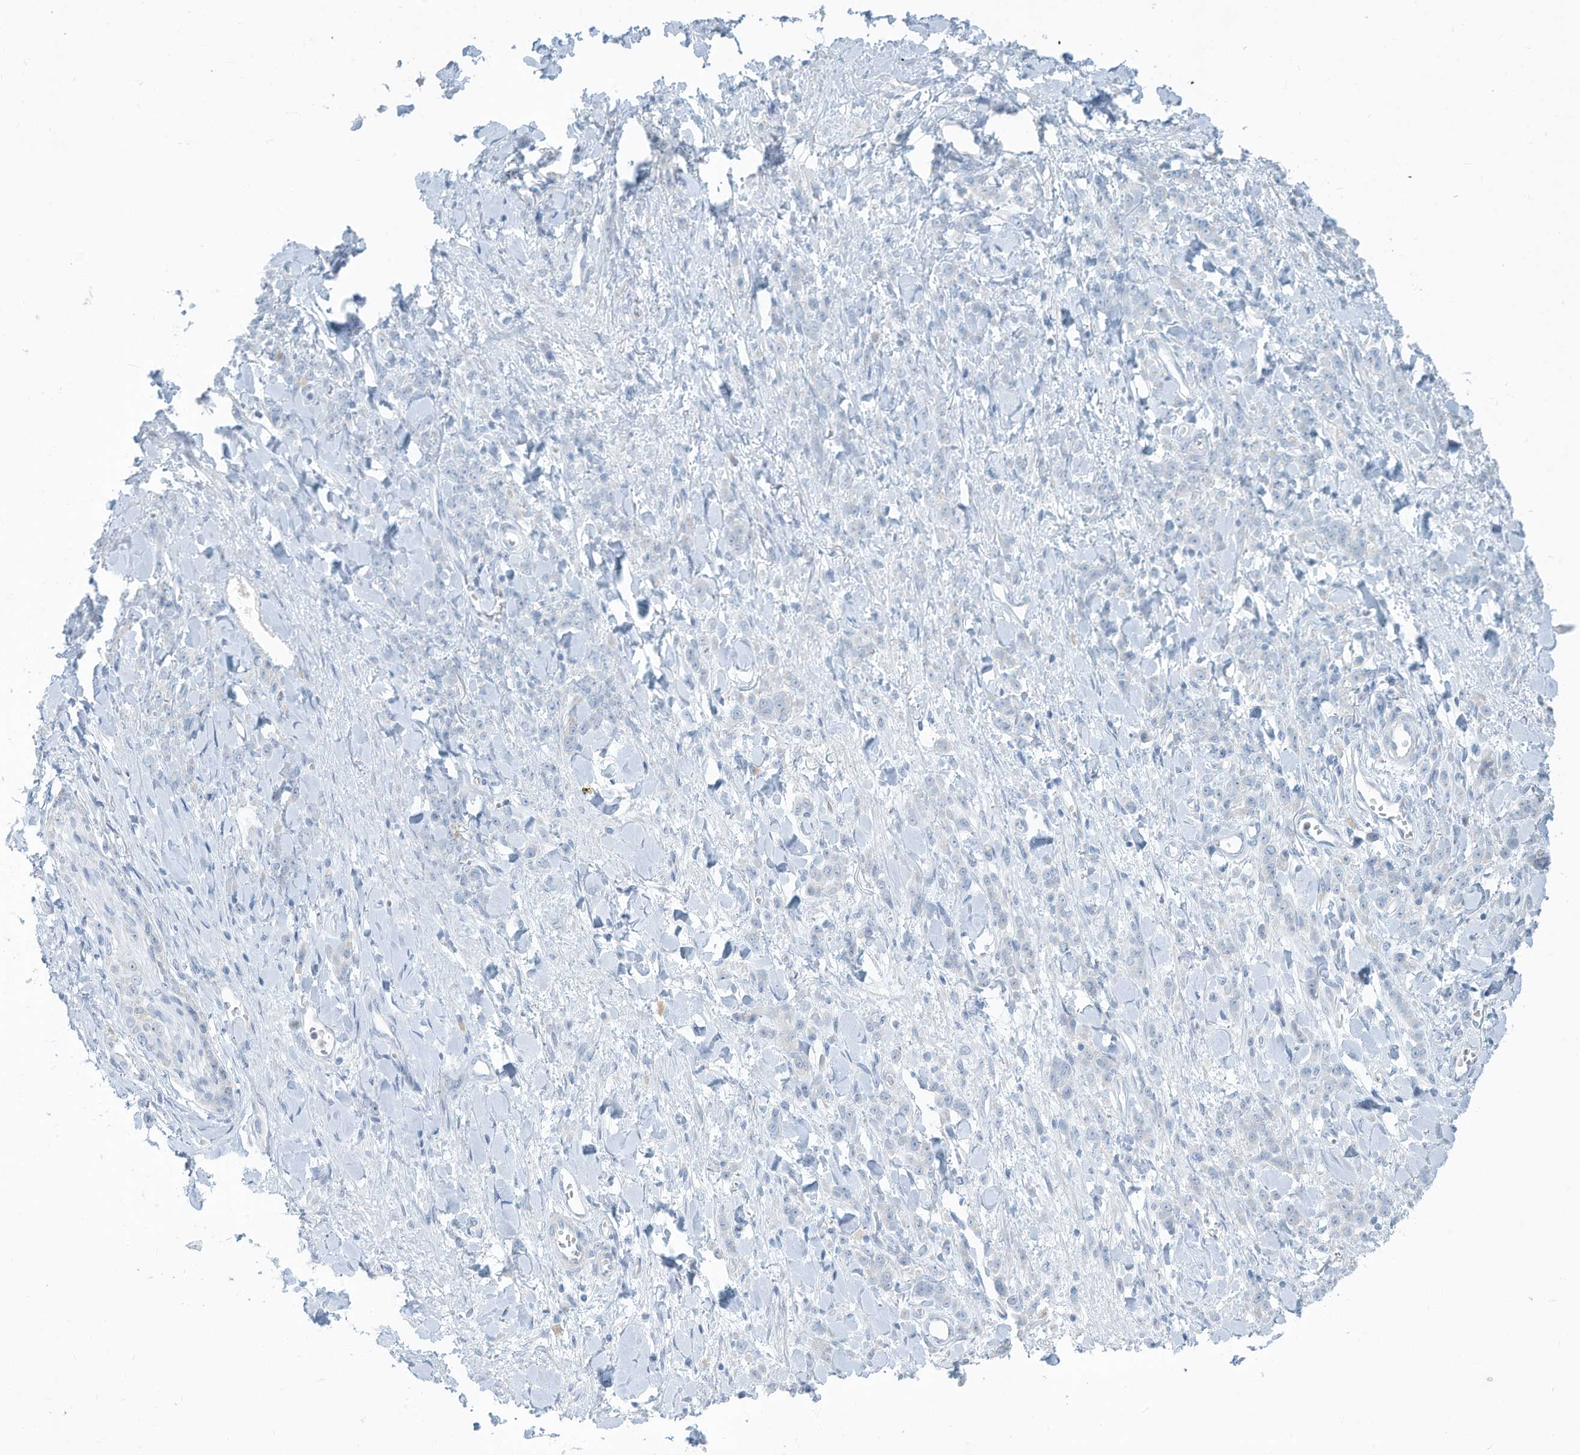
{"staining": {"intensity": "negative", "quantity": "none", "location": "none"}, "tissue": "stomach cancer", "cell_type": "Tumor cells", "image_type": "cancer", "snomed": [{"axis": "morphology", "description": "Normal tissue, NOS"}, {"axis": "morphology", "description": "Adenocarcinoma, NOS"}, {"axis": "topography", "description": "Stomach"}], "caption": "IHC micrograph of human stomach adenocarcinoma stained for a protein (brown), which shows no expression in tumor cells.", "gene": "ERI2", "patient": {"sex": "male", "age": 82}}